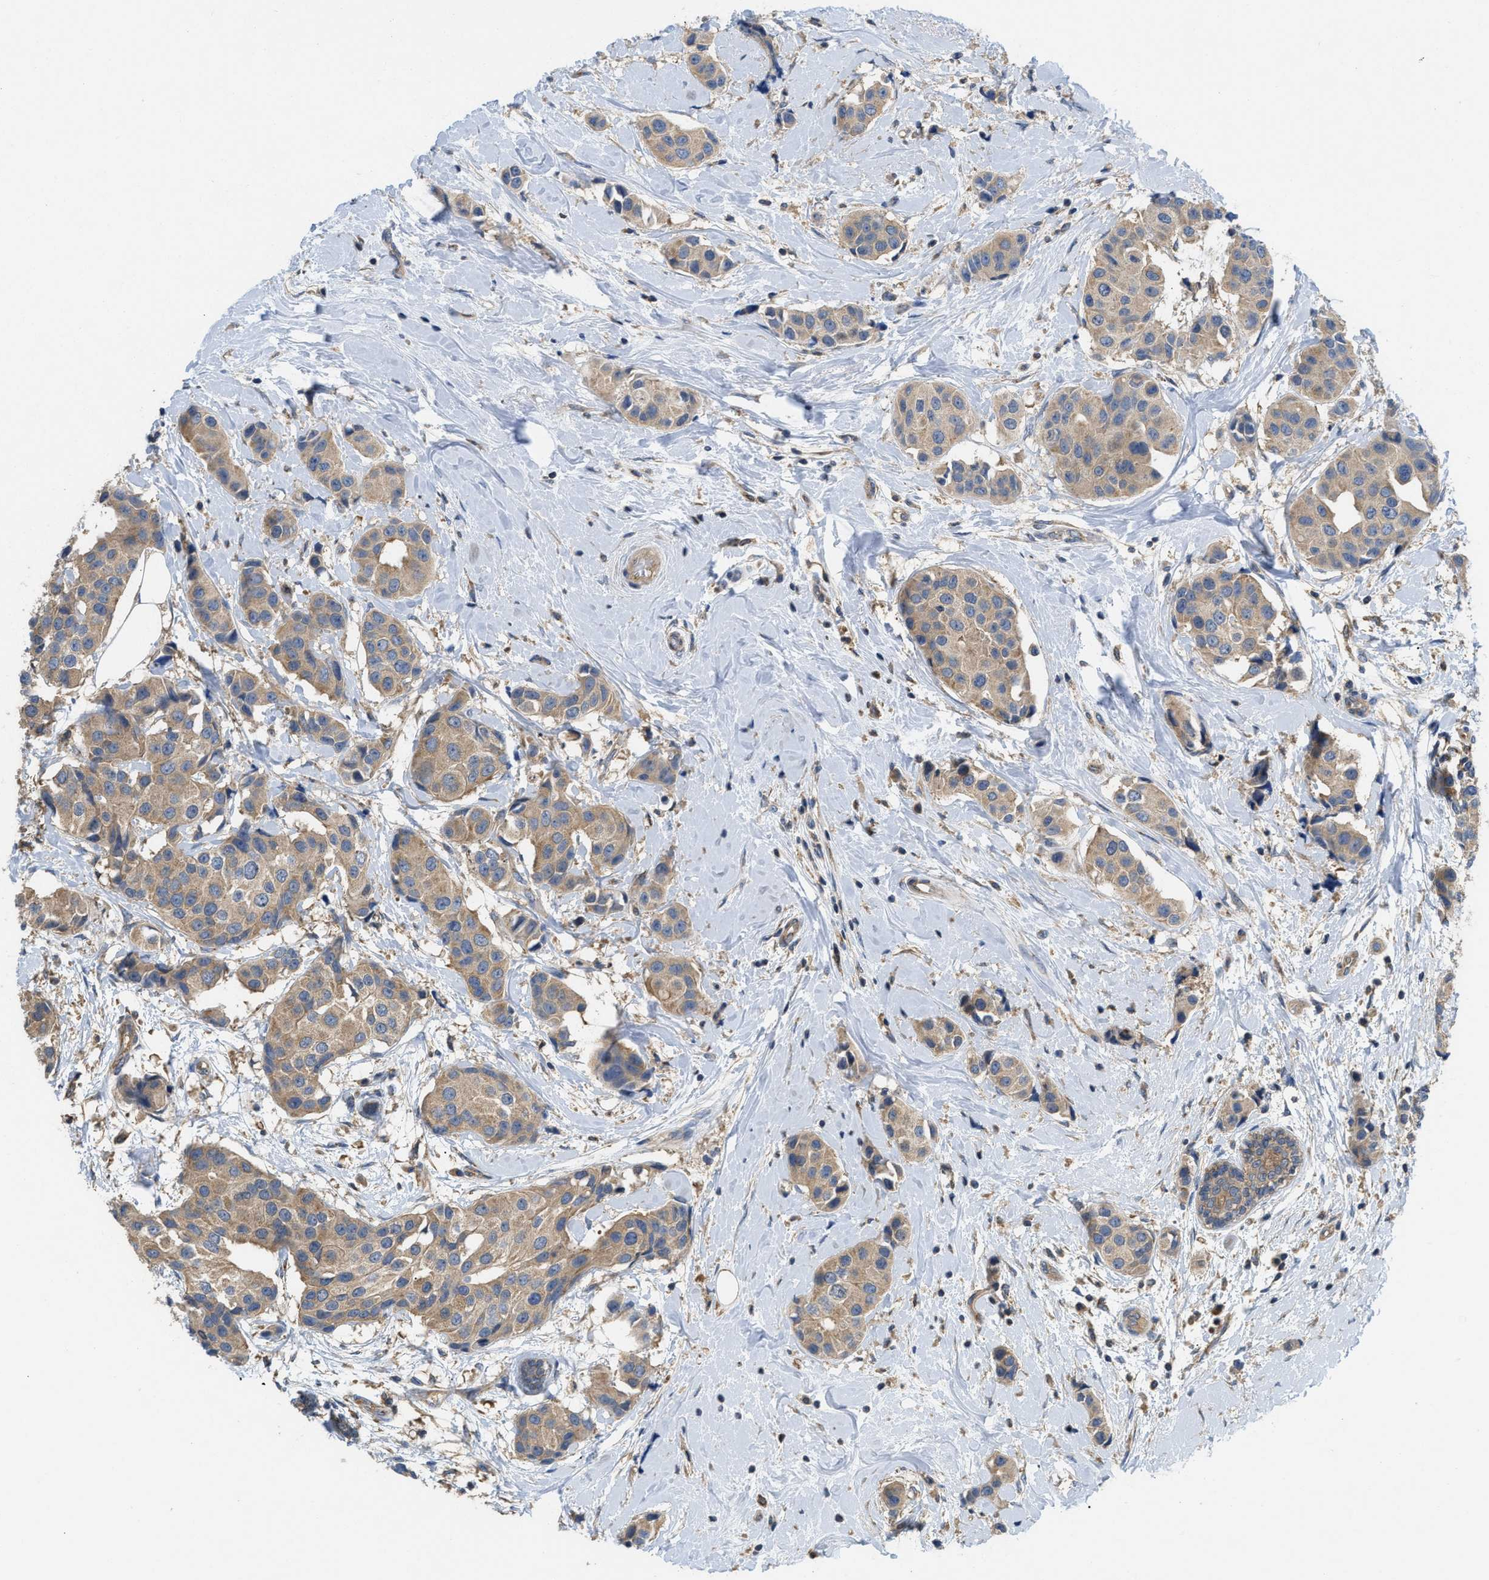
{"staining": {"intensity": "weak", "quantity": ">75%", "location": "cytoplasmic/membranous"}, "tissue": "breast cancer", "cell_type": "Tumor cells", "image_type": "cancer", "snomed": [{"axis": "morphology", "description": "Normal tissue, NOS"}, {"axis": "morphology", "description": "Duct carcinoma"}, {"axis": "topography", "description": "Breast"}], "caption": "Human breast cancer stained with a brown dye shows weak cytoplasmic/membranous positive expression in approximately >75% of tumor cells.", "gene": "RNF216", "patient": {"sex": "female", "age": 39}}